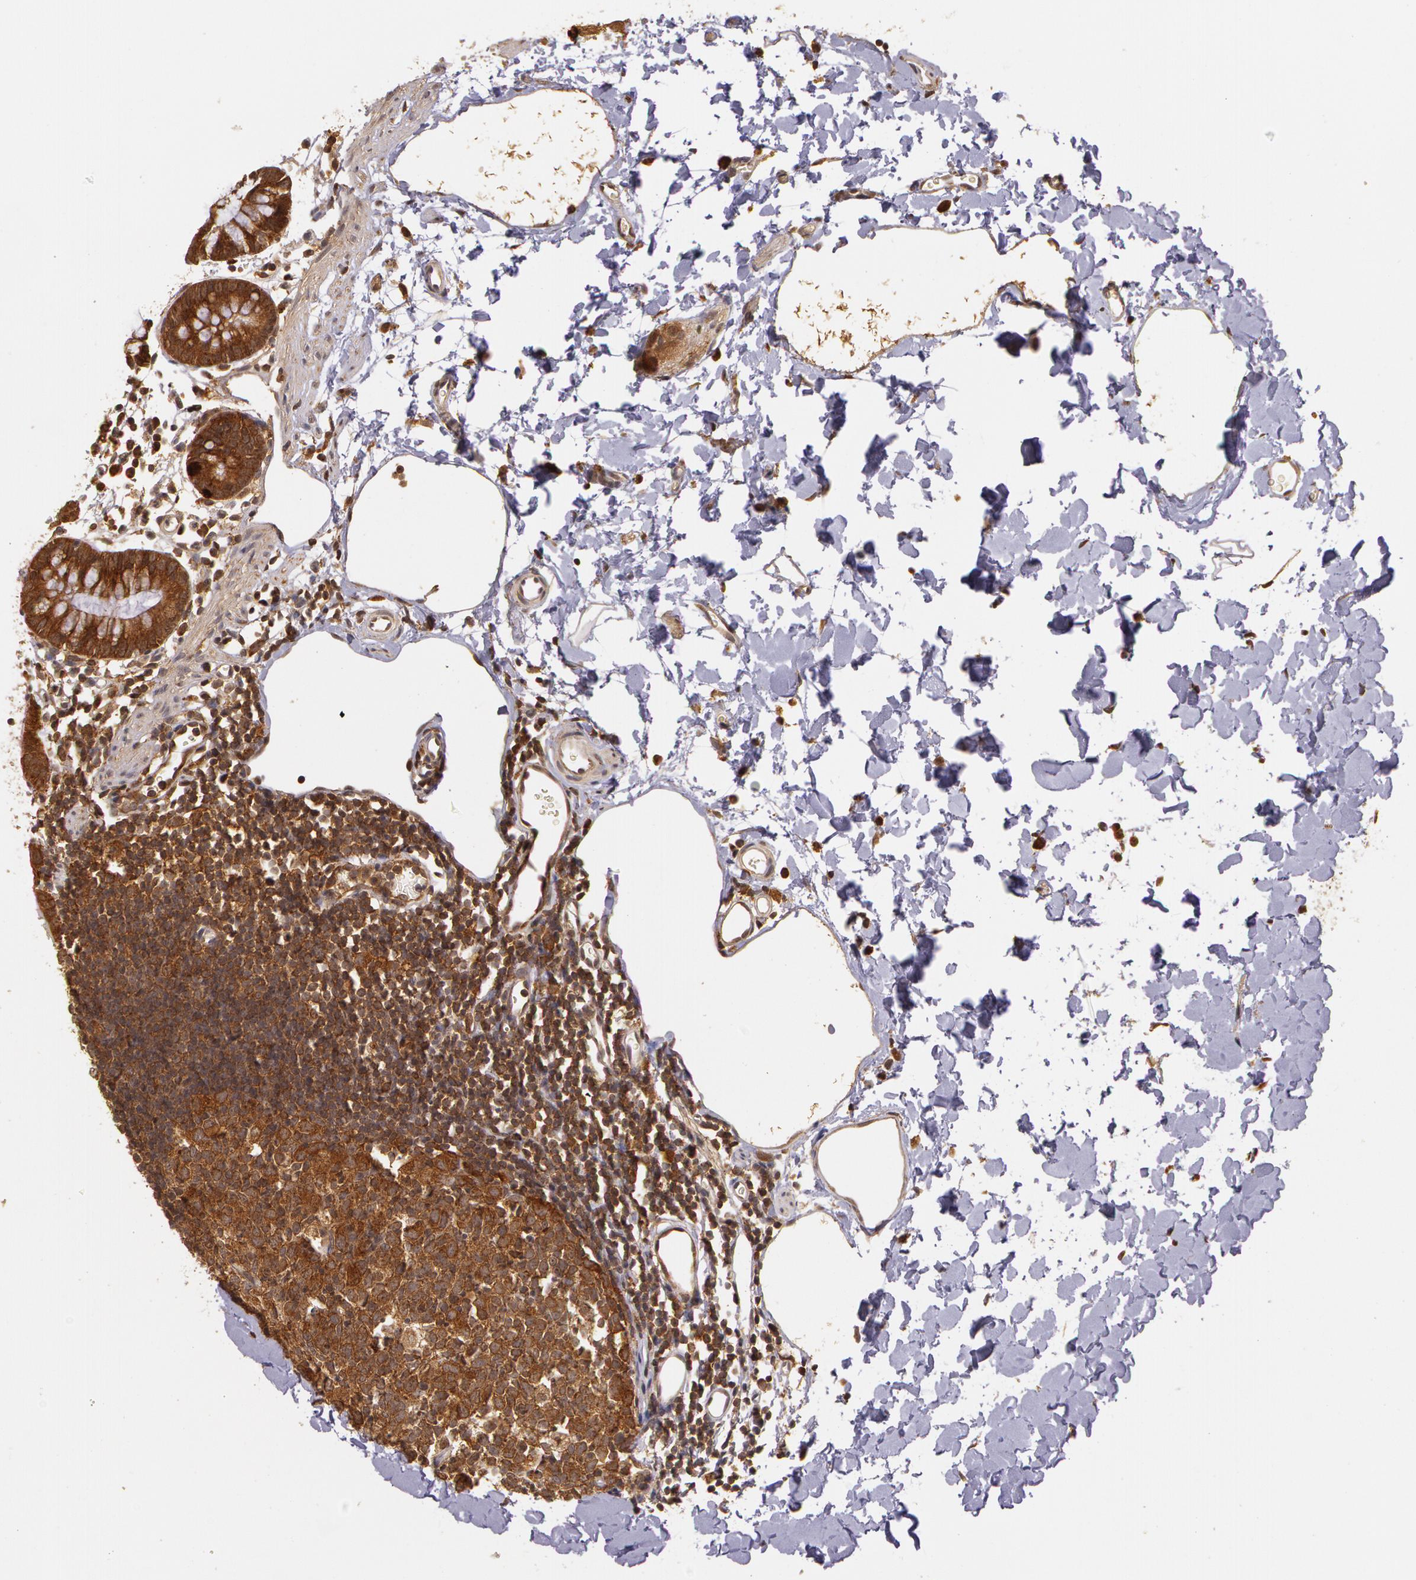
{"staining": {"intensity": "moderate", "quantity": "25%-75%", "location": "cytoplasmic/membranous"}, "tissue": "colon", "cell_type": "Endothelial cells", "image_type": "normal", "snomed": [{"axis": "morphology", "description": "Normal tissue, NOS"}, {"axis": "topography", "description": "Colon"}], "caption": "Colon stained with immunohistochemistry reveals moderate cytoplasmic/membranous staining in approximately 25%-75% of endothelial cells.", "gene": "ASCC2", "patient": {"sex": "male", "age": 14}}